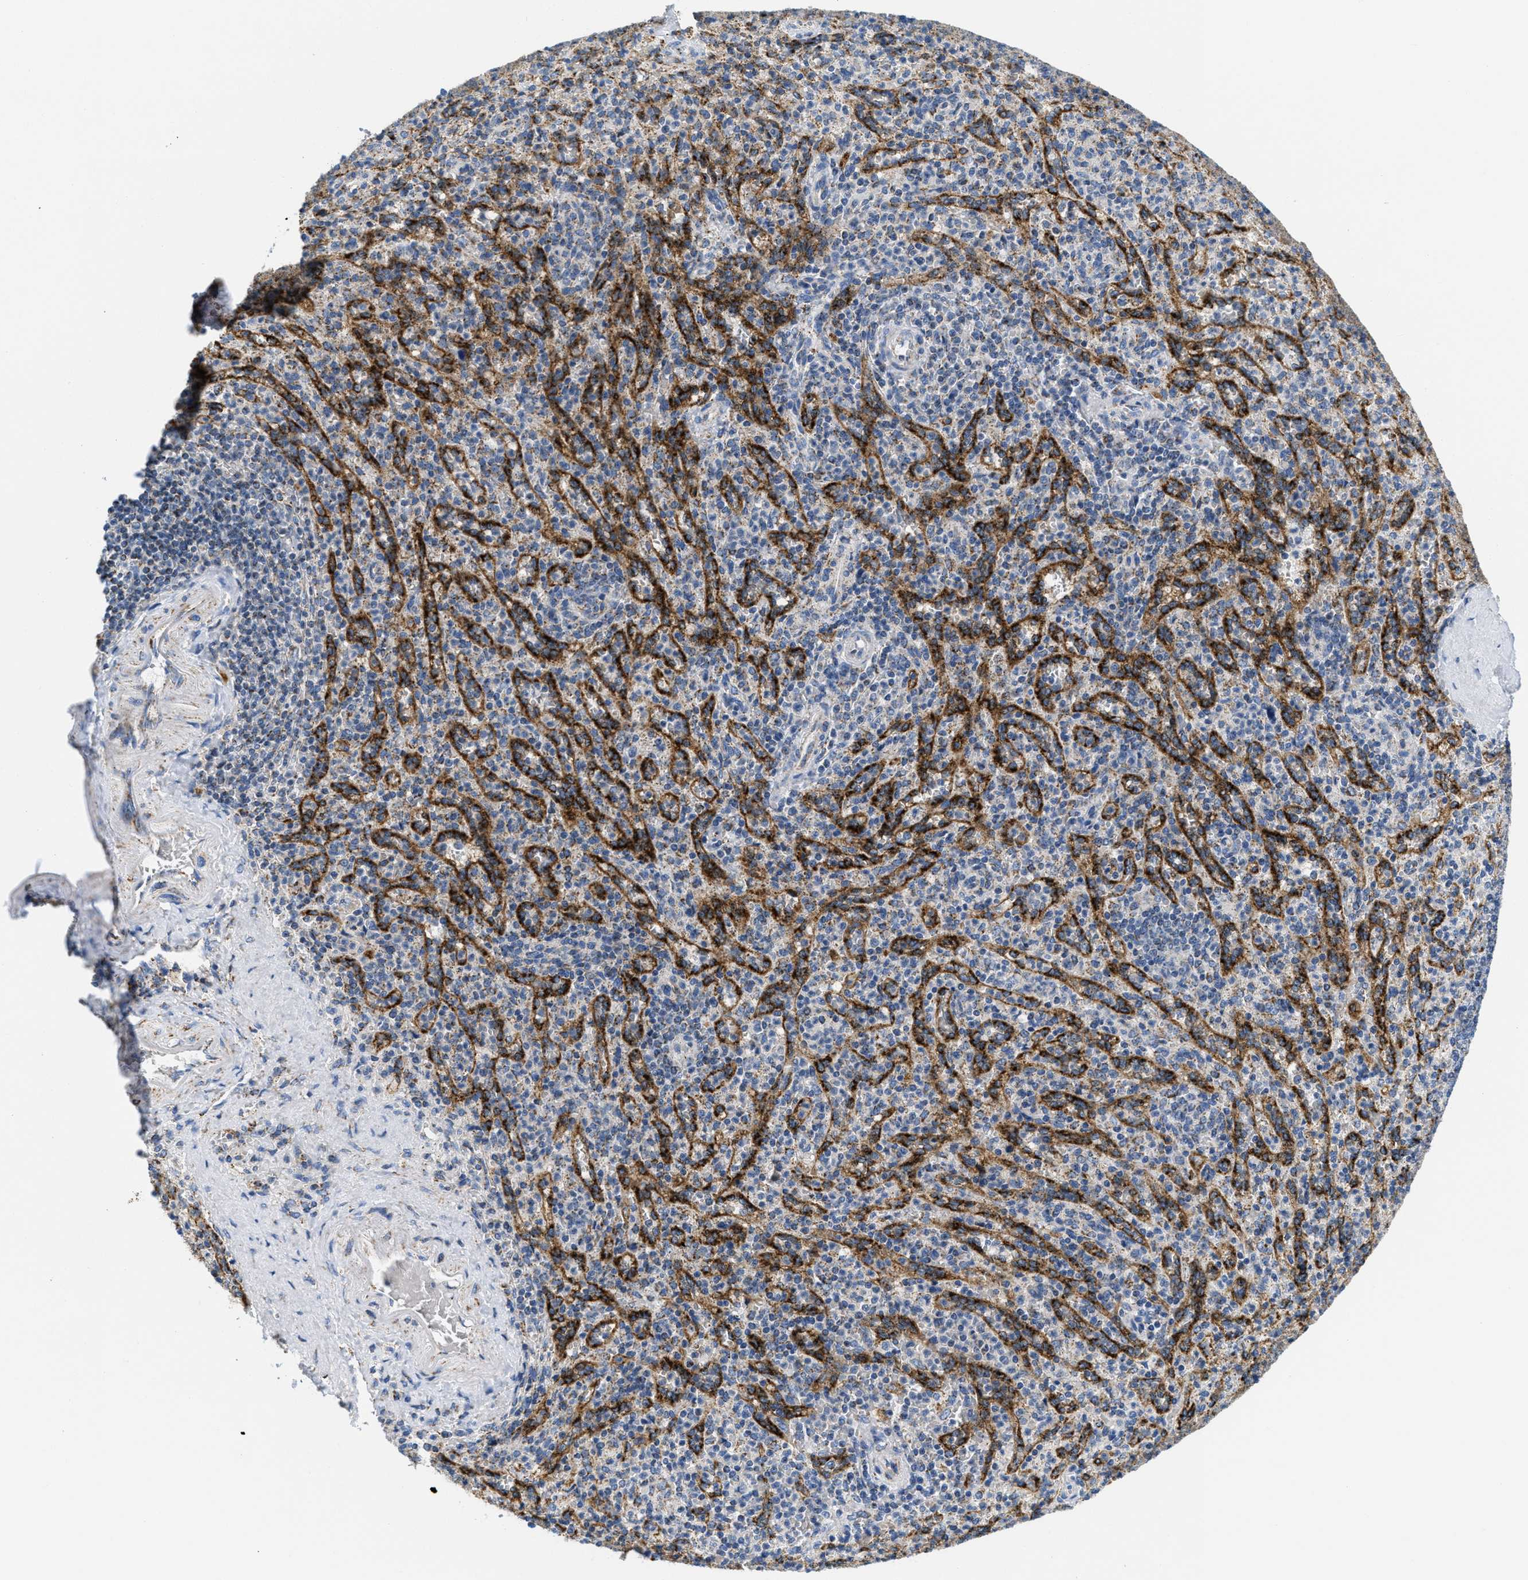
{"staining": {"intensity": "weak", "quantity": "25%-75%", "location": "cytoplasmic/membranous"}, "tissue": "spleen", "cell_type": "Cells in red pulp", "image_type": "normal", "snomed": [{"axis": "morphology", "description": "Normal tissue, NOS"}, {"axis": "topography", "description": "Spleen"}], "caption": "About 25%-75% of cells in red pulp in unremarkable spleen exhibit weak cytoplasmic/membranous protein staining as visualized by brown immunohistochemical staining.", "gene": "KCNJ5", "patient": {"sex": "male", "age": 36}}